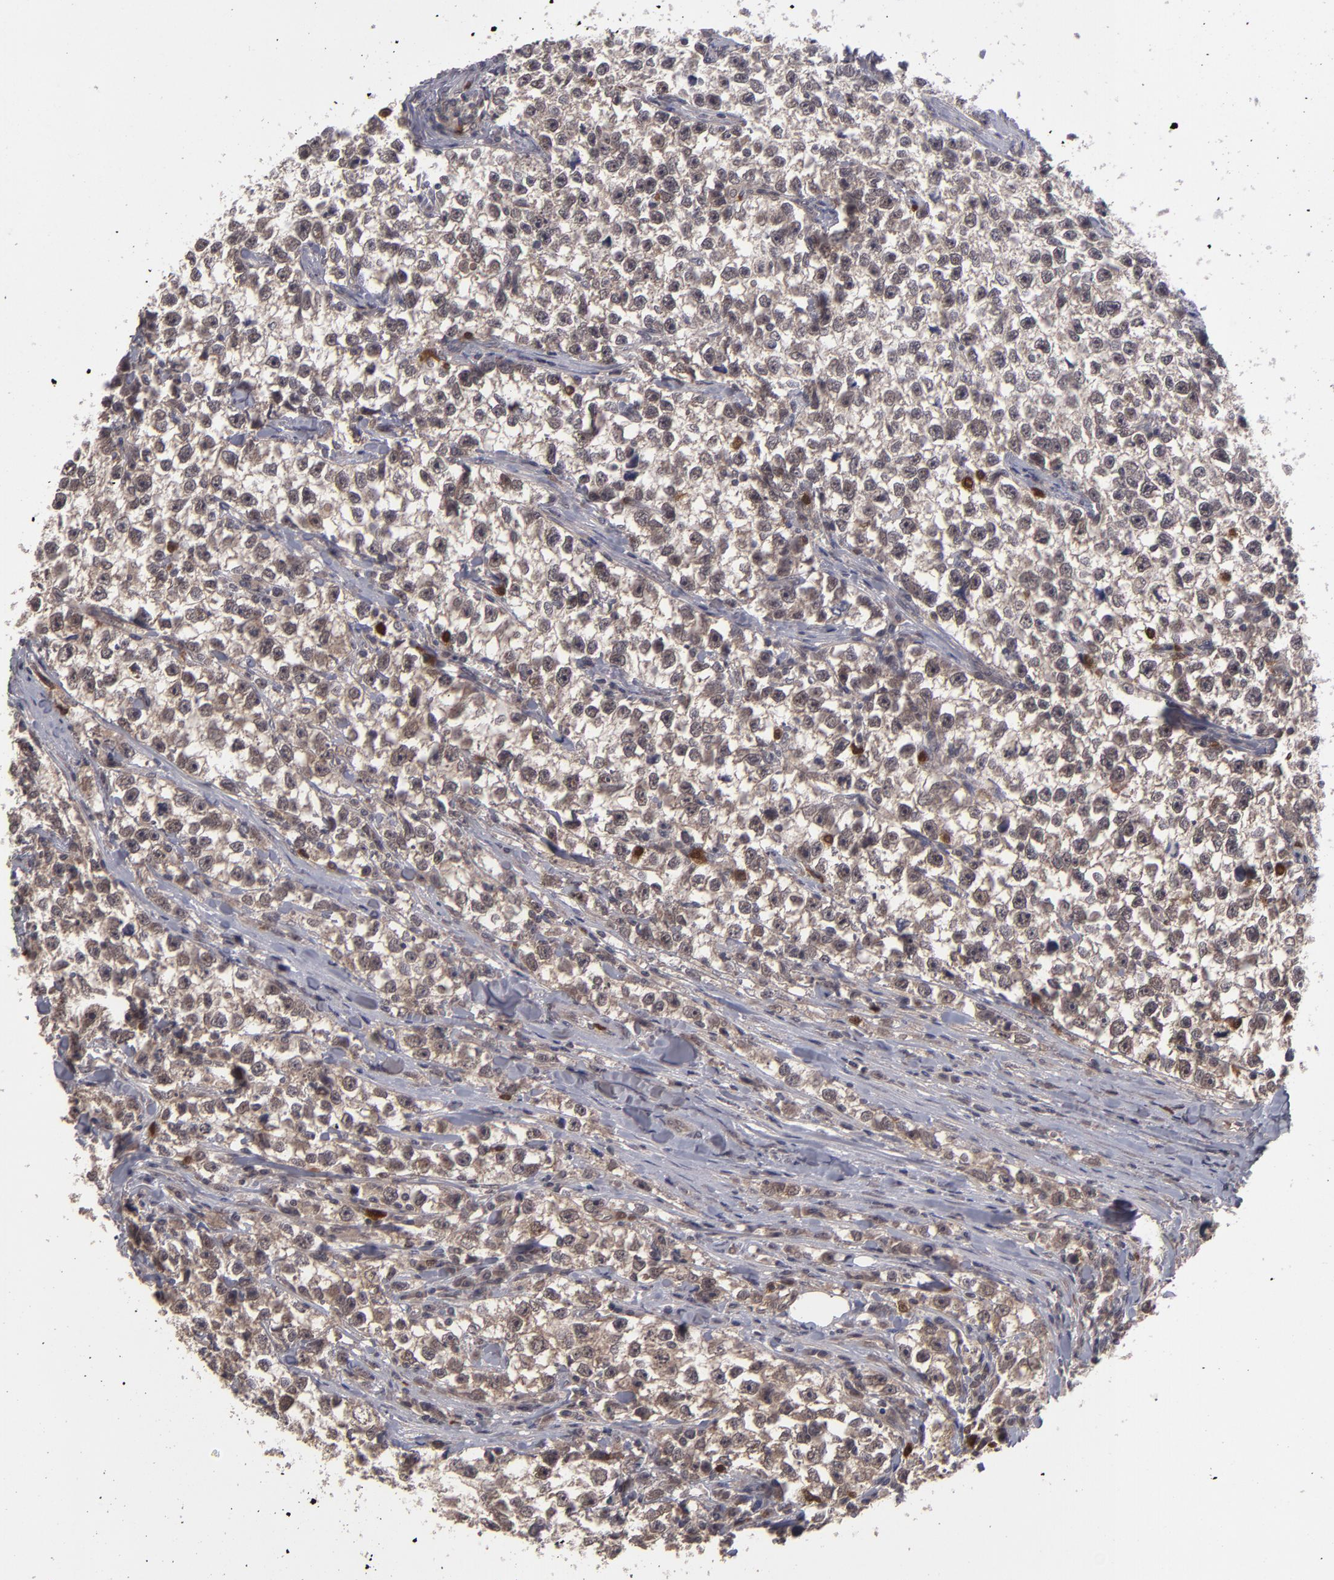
{"staining": {"intensity": "weak", "quantity": ">75%", "location": "cytoplasmic/membranous,nuclear"}, "tissue": "testis cancer", "cell_type": "Tumor cells", "image_type": "cancer", "snomed": [{"axis": "morphology", "description": "Seminoma, NOS"}, {"axis": "morphology", "description": "Carcinoma, Embryonal, NOS"}, {"axis": "topography", "description": "Testis"}], "caption": "Immunohistochemistry (IHC) of embryonal carcinoma (testis) shows low levels of weak cytoplasmic/membranous and nuclear staining in about >75% of tumor cells. (brown staining indicates protein expression, while blue staining denotes nuclei).", "gene": "TYMS", "patient": {"sex": "male", "age": 30}}